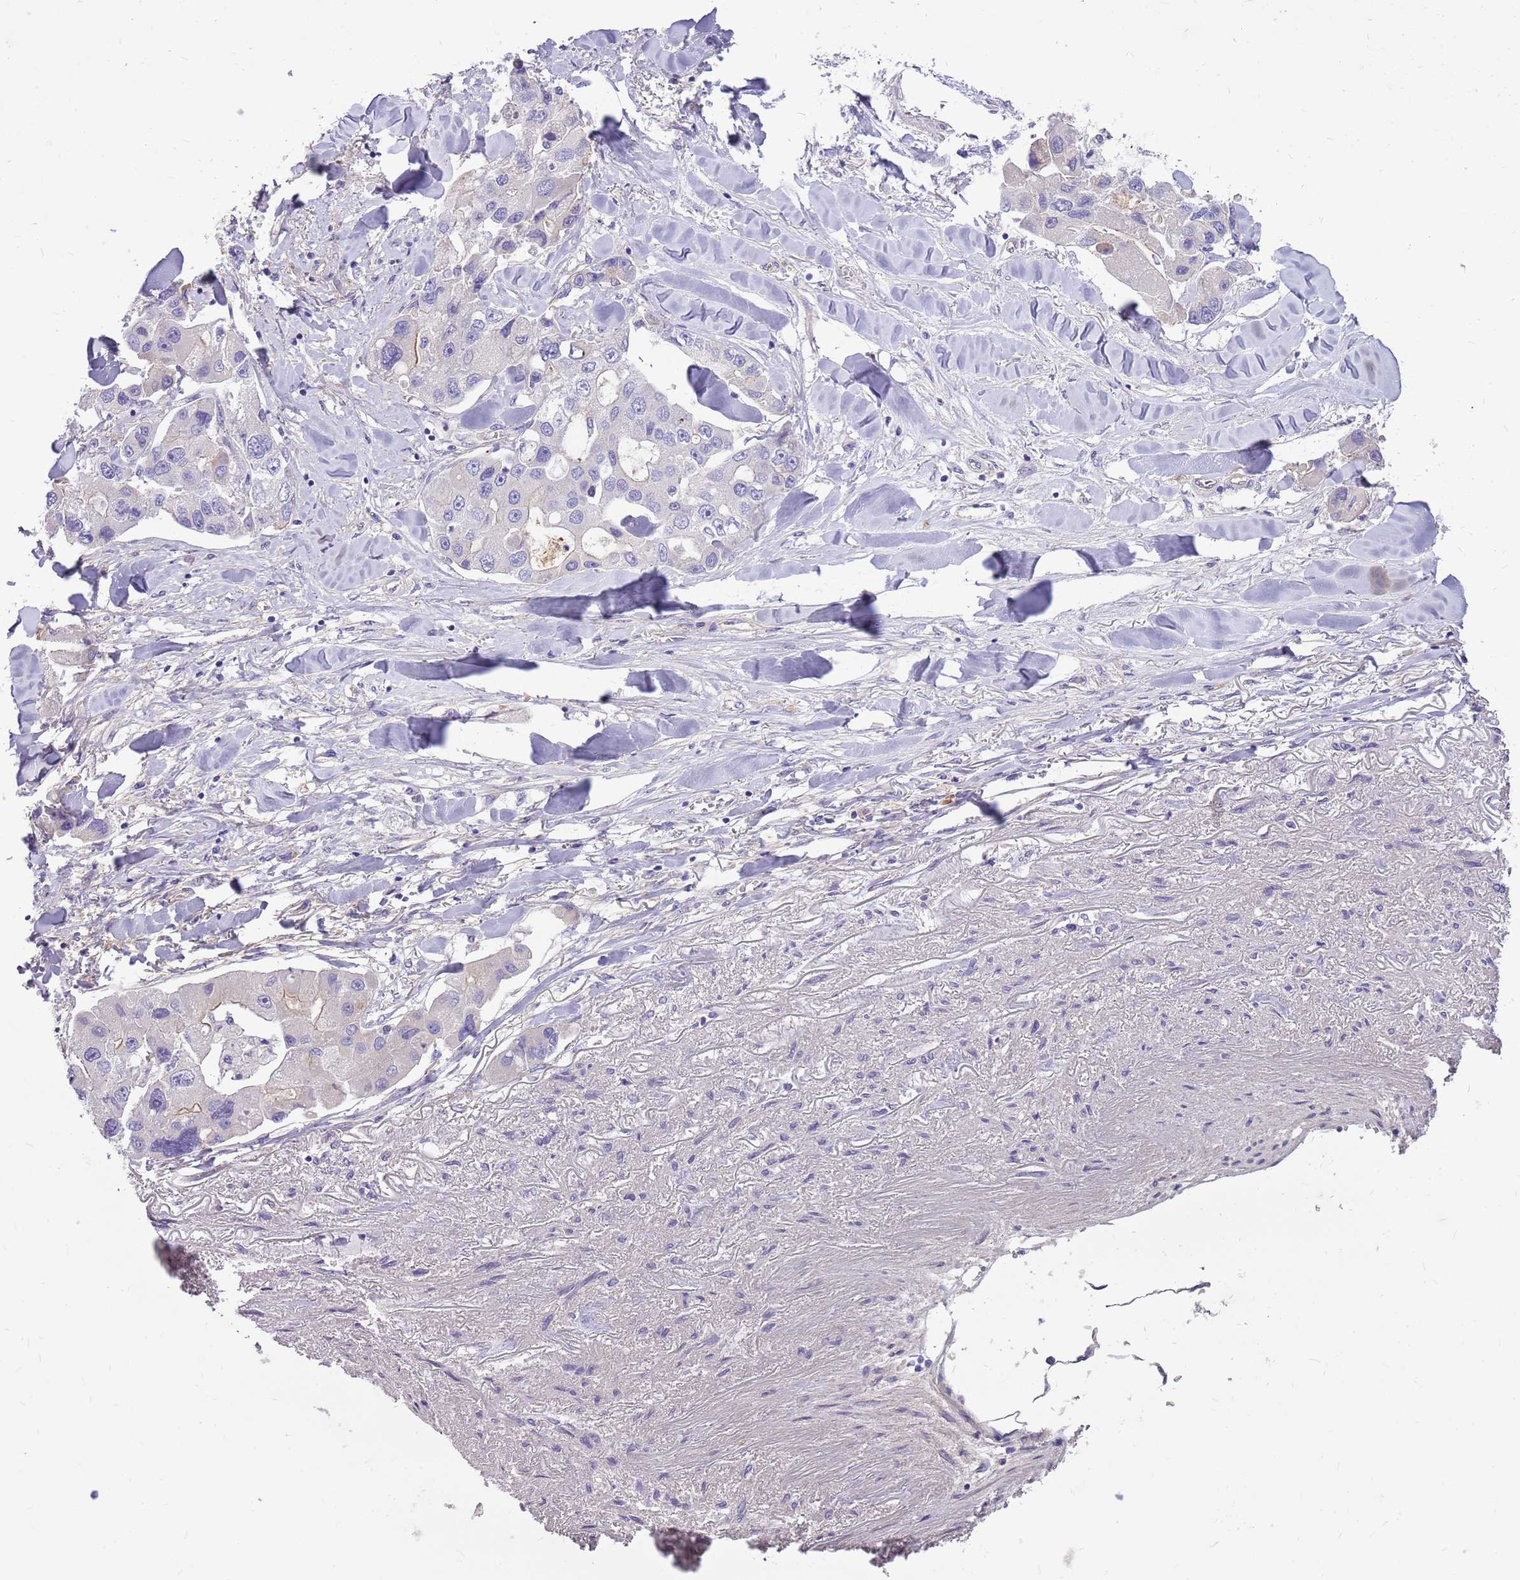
{"staining": {"intensity": "negative", "quantity": "none", "location": "none"}, "tissue": "lung cancer", "cell_type": "Tumor cells", "image_type": "cancer", "snomed": [{"axis": "morphology", "description": "Adenocarcinoma, NOS"}, {"axis": "topography", "description": "Lung"}], "caption": "This is a micrograph of IHC staining of adenocarcinoma (lung), which shows no staining in tumor cells.", "gene": "NTN4", "patient": {"sex": "female", "age": 54}}